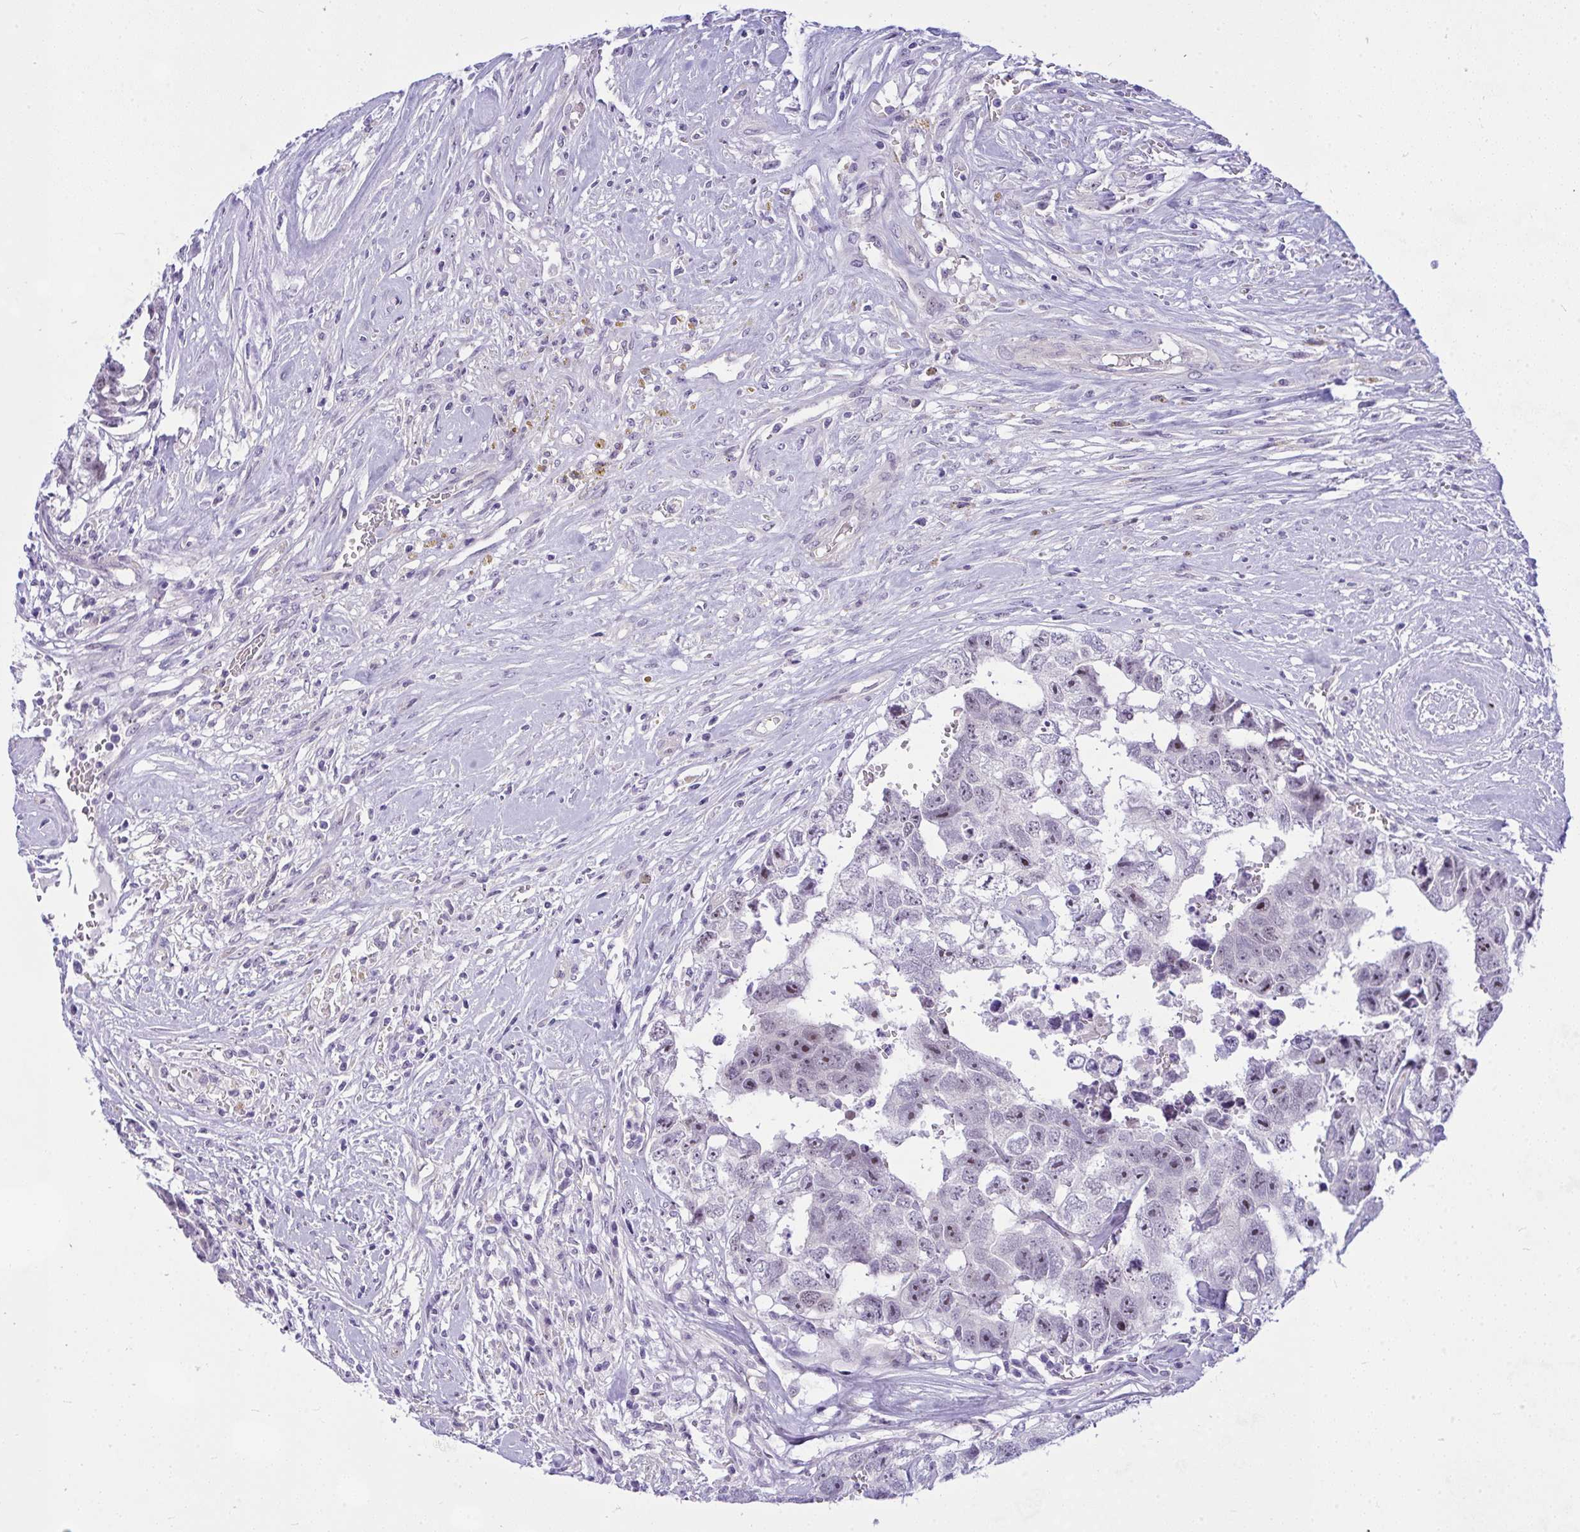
{"staining": {"intensity": "weak", "quantity": "<25%", "location": "nuclear"}, "tissue": "testis cancer", "cell_type": "Tumor cells", "image_type": "cancer", "snomed": [{"axis": "morphology", "description": "Carcinoma, Embryonal, NOS"}, {"axis": "topography", "description": "Testis"}], "caption": "A high-resolution micrograph shows immunohistochemistry staining of embryonal carcinoma (testis), which demonstrates no significant staining in tumor cells. (DAB immunohistochemistry (IHC), high magnification).", "gene": "NFXL1", "patient": {"sex": "male", "age": 22}}